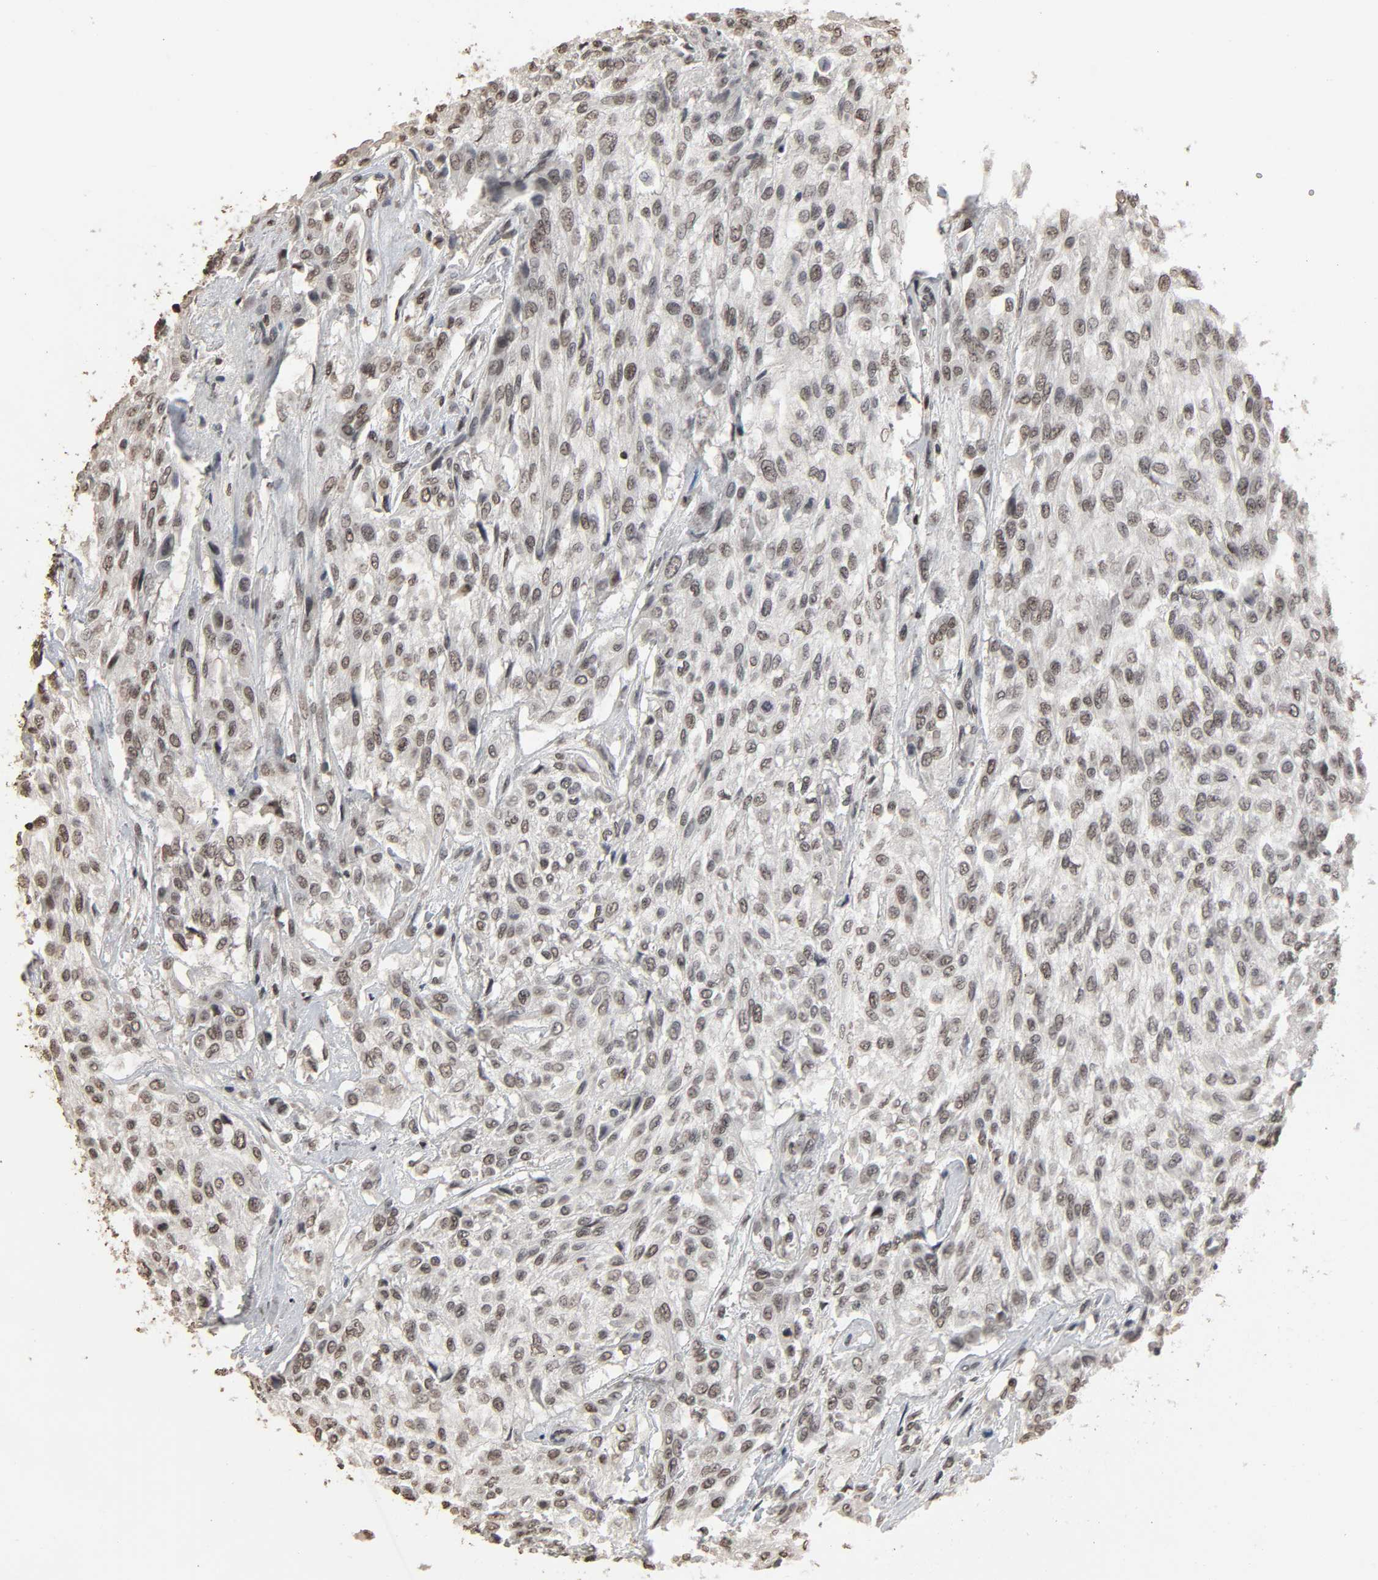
{"staining": {"intensity": "weak", "quantity": "25%-75%", "location": "nuclear"}, "tissue": "urothelial cancer", "cell_type": "Tumor cells", "image_type": "cancer", "snomed": [{"axis": "morphology", "description": "Urothelial carcinoma, High grade"}, {"axis": "topography", "description": "Urinary bladder"}], "caption": "This histopathology image displays immunohistochemistry (IHC) staining of human urothelial carcinoma (high-grade), with low weak nuclear positivity in approximately 25%-75% of tumor cells.", "gene": "STK4", "patient": {"sex": "male", "age": 57}}